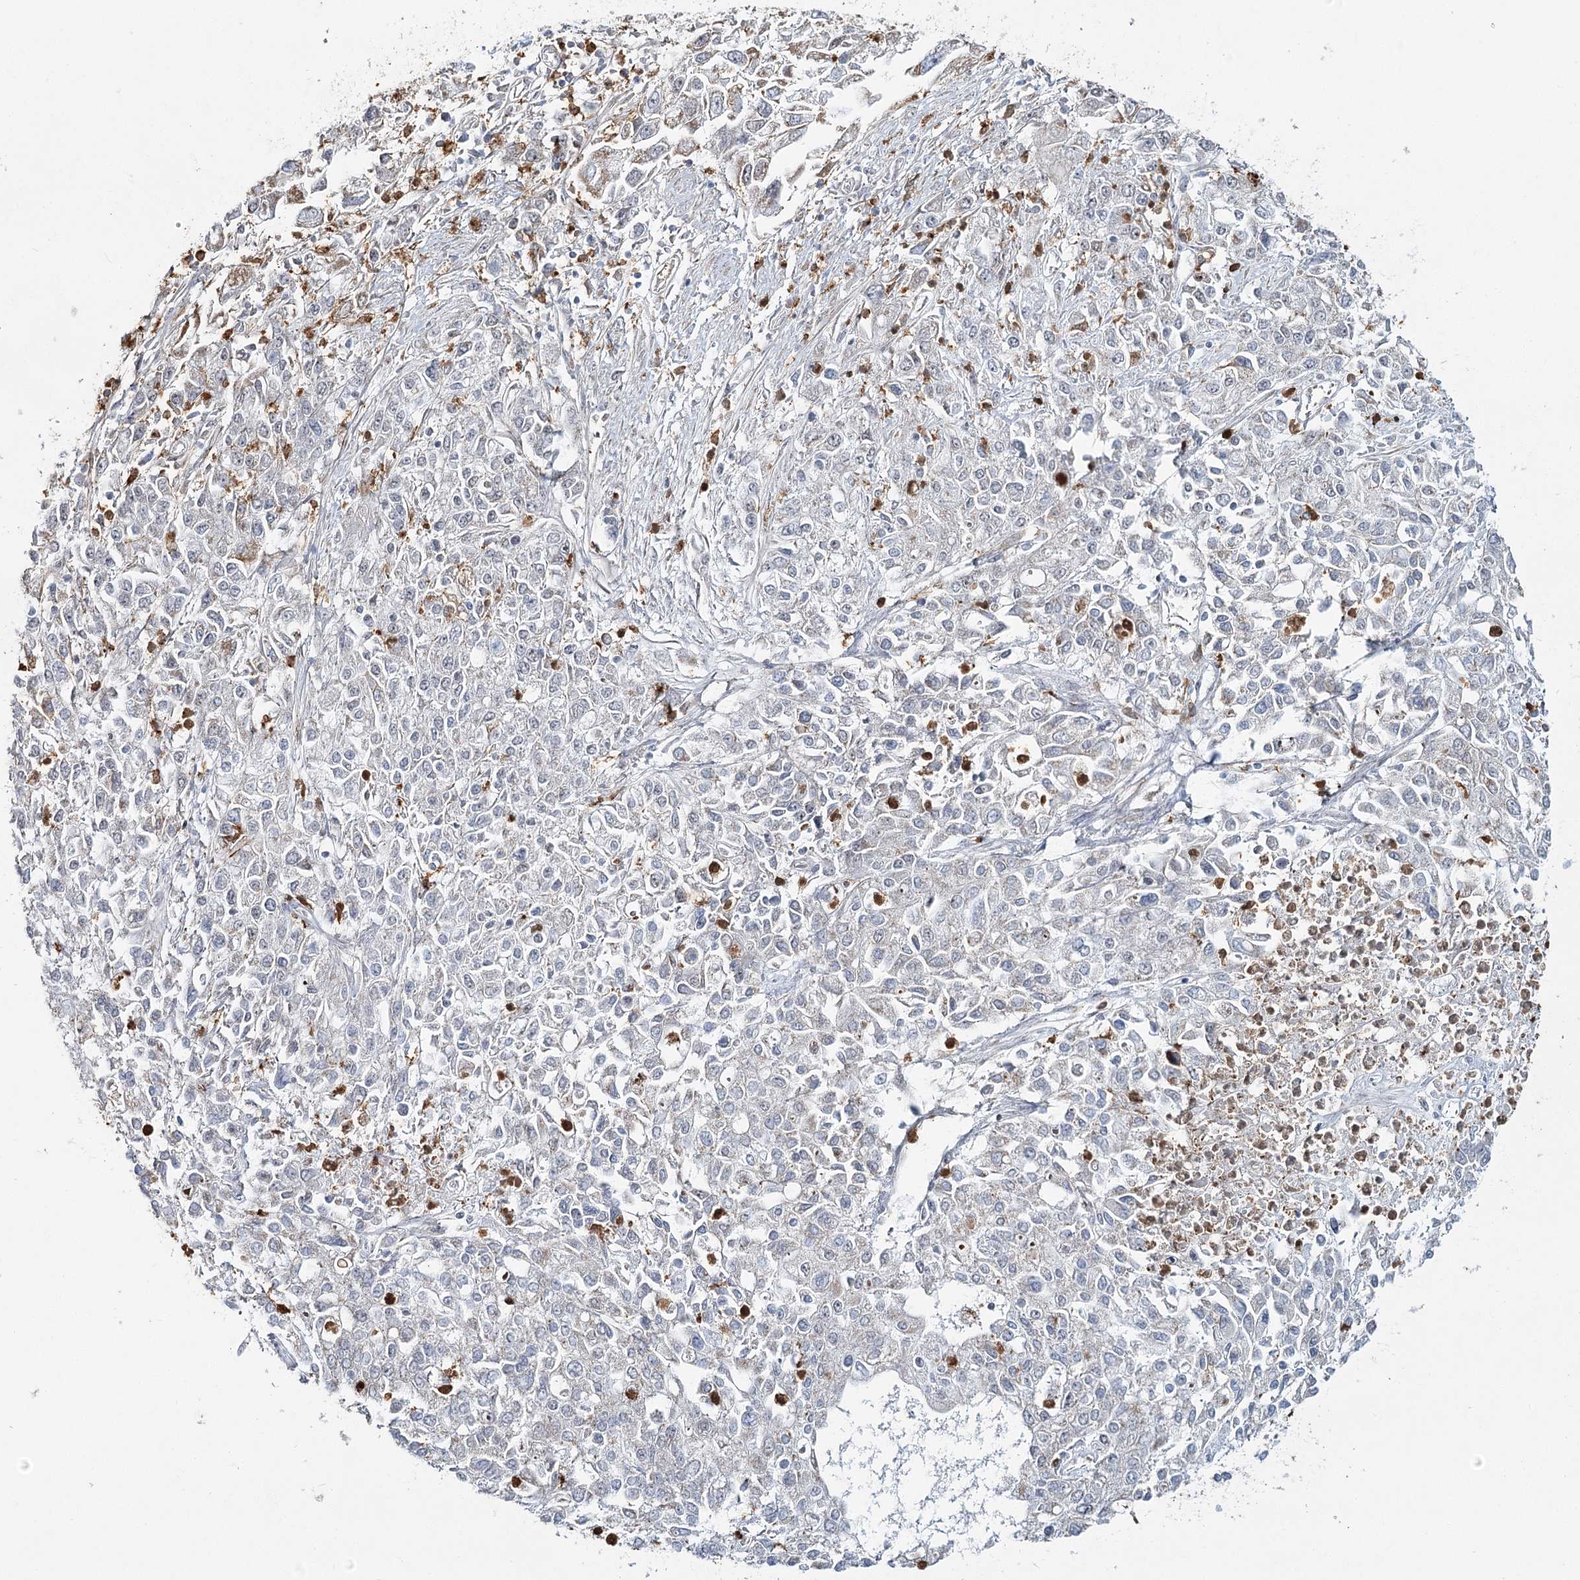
{"staining": {"intensity": "negative", "quantity": "none", "location": "none"}, "tissue": "endometrial cancer", "cell_type": "Tumor cells", "image_type": "cancer", "snomed": [{"axis": "morphology", "description": "Adenocarcinoma, NOS"}, {"axis": "topography", "description": "Endometrium"}], "caption": "Immunohistochemical staining of human endometrial cancer demonstrates no significant staining in tumor cells.", "gene": "ATAD1", "patient": {"sex": "female", "age": 49}}